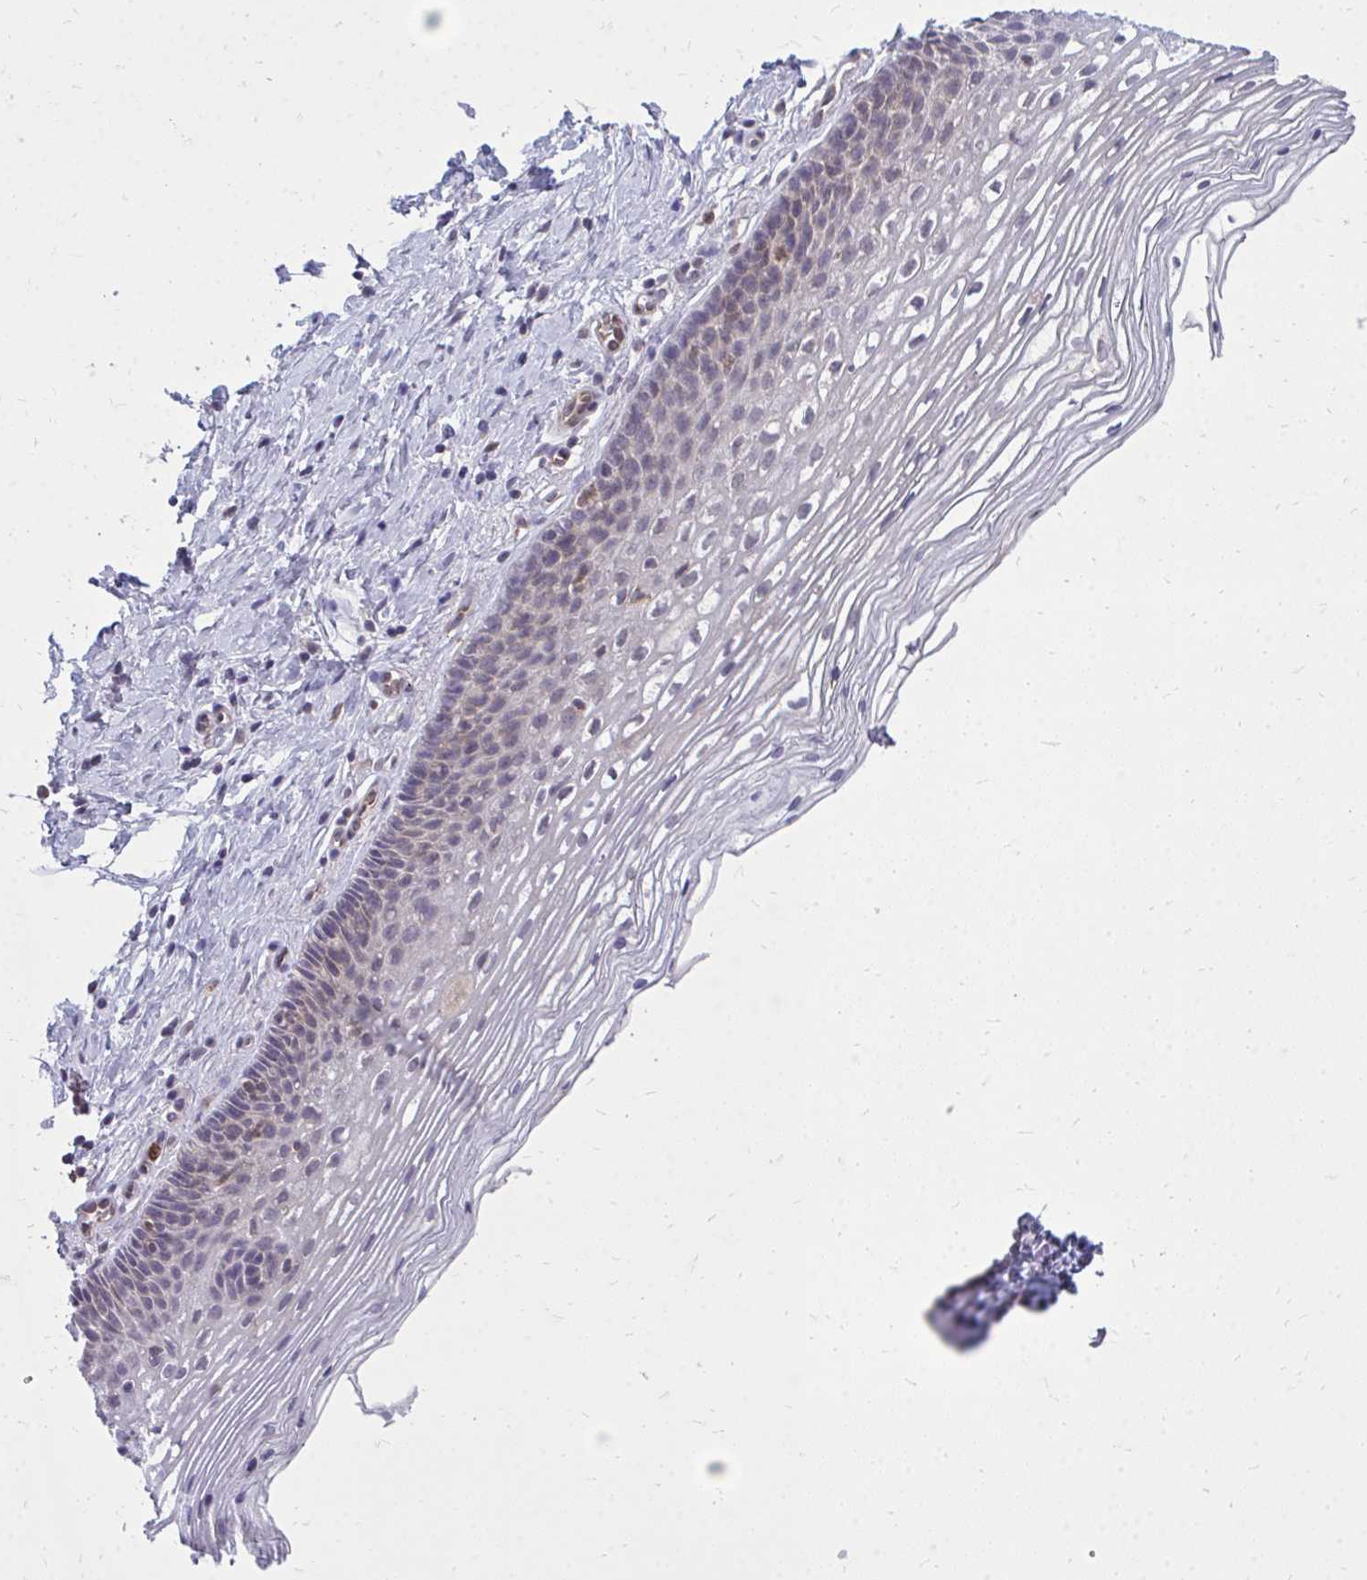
{"staining": {"intensity": "negative", "quantity": "none", "location": "none"}, "tissue": "cervix", "cell_type": "Glandular cells", "image_type": "normal", "snomed": [{"axis": "morphology", "description": "Normal tissue, NOS"}, {"axis": "topography", "description": "Cervix"}], "caption": "Micrograph shows no protein expression in glandular cells of normal cervix.", "gene": "ACSL5", "patient": {"sex": "female", "age": 34}}